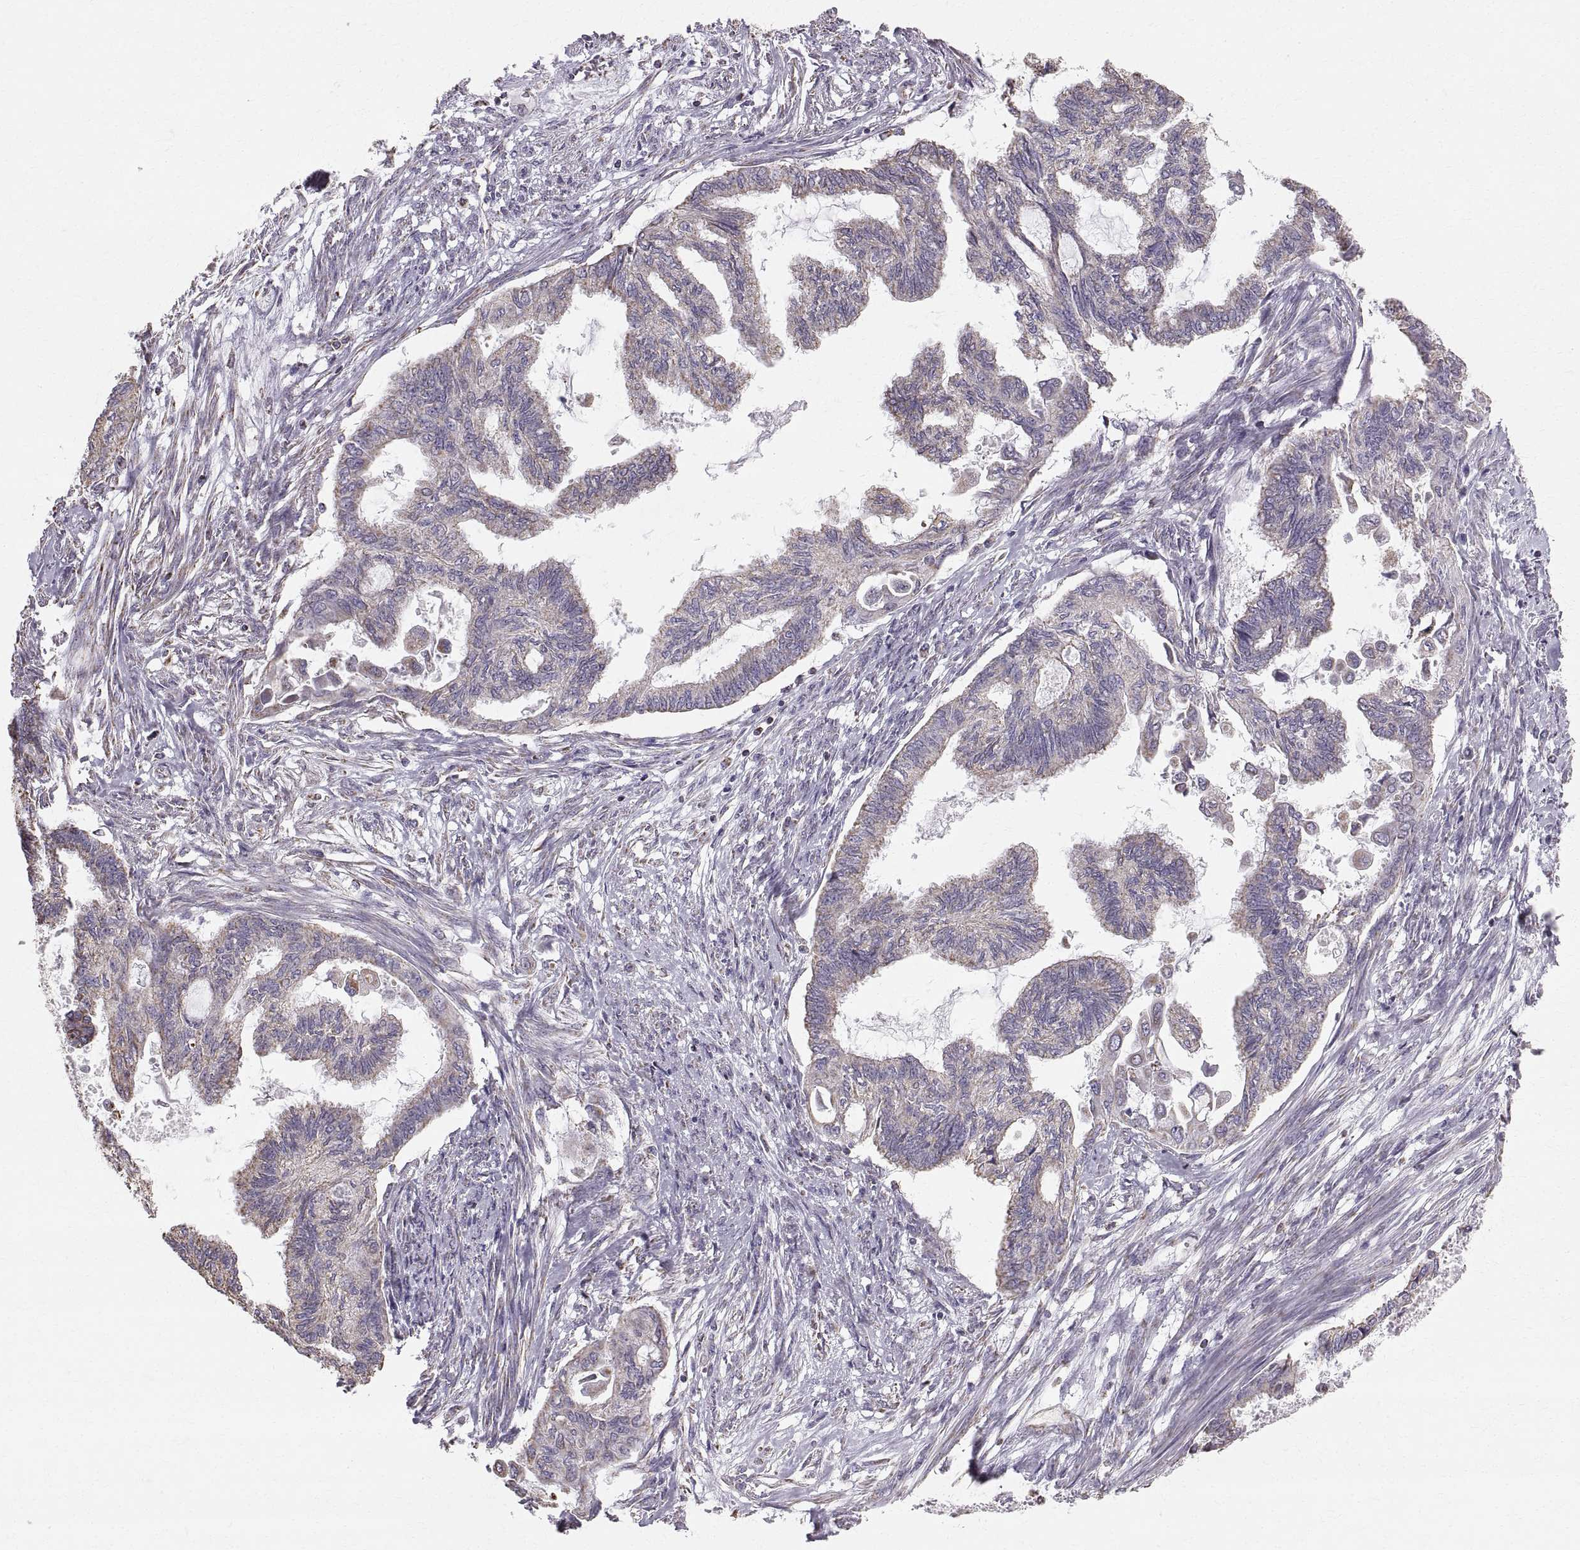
{"staining": {"intensity": "weak", "quantity": "<25%", "location": "cytoplasmic/membranous"}, "tissue": "endometrial cancer", "cell_type": "Tumor cells", "image_type": "cancer", "snomed": [{"axis": "morphology", "description": "Adenocarcinoma, NOS"}, {"axis": "topography", "description": "Endometrium"}], "caption": "The micrograph demonstrates no staining of tumor cells in endometrial cancer (adenocarcinoma).", "gene": "STMND1", "patient": {"sex": "female", "age": 86}}